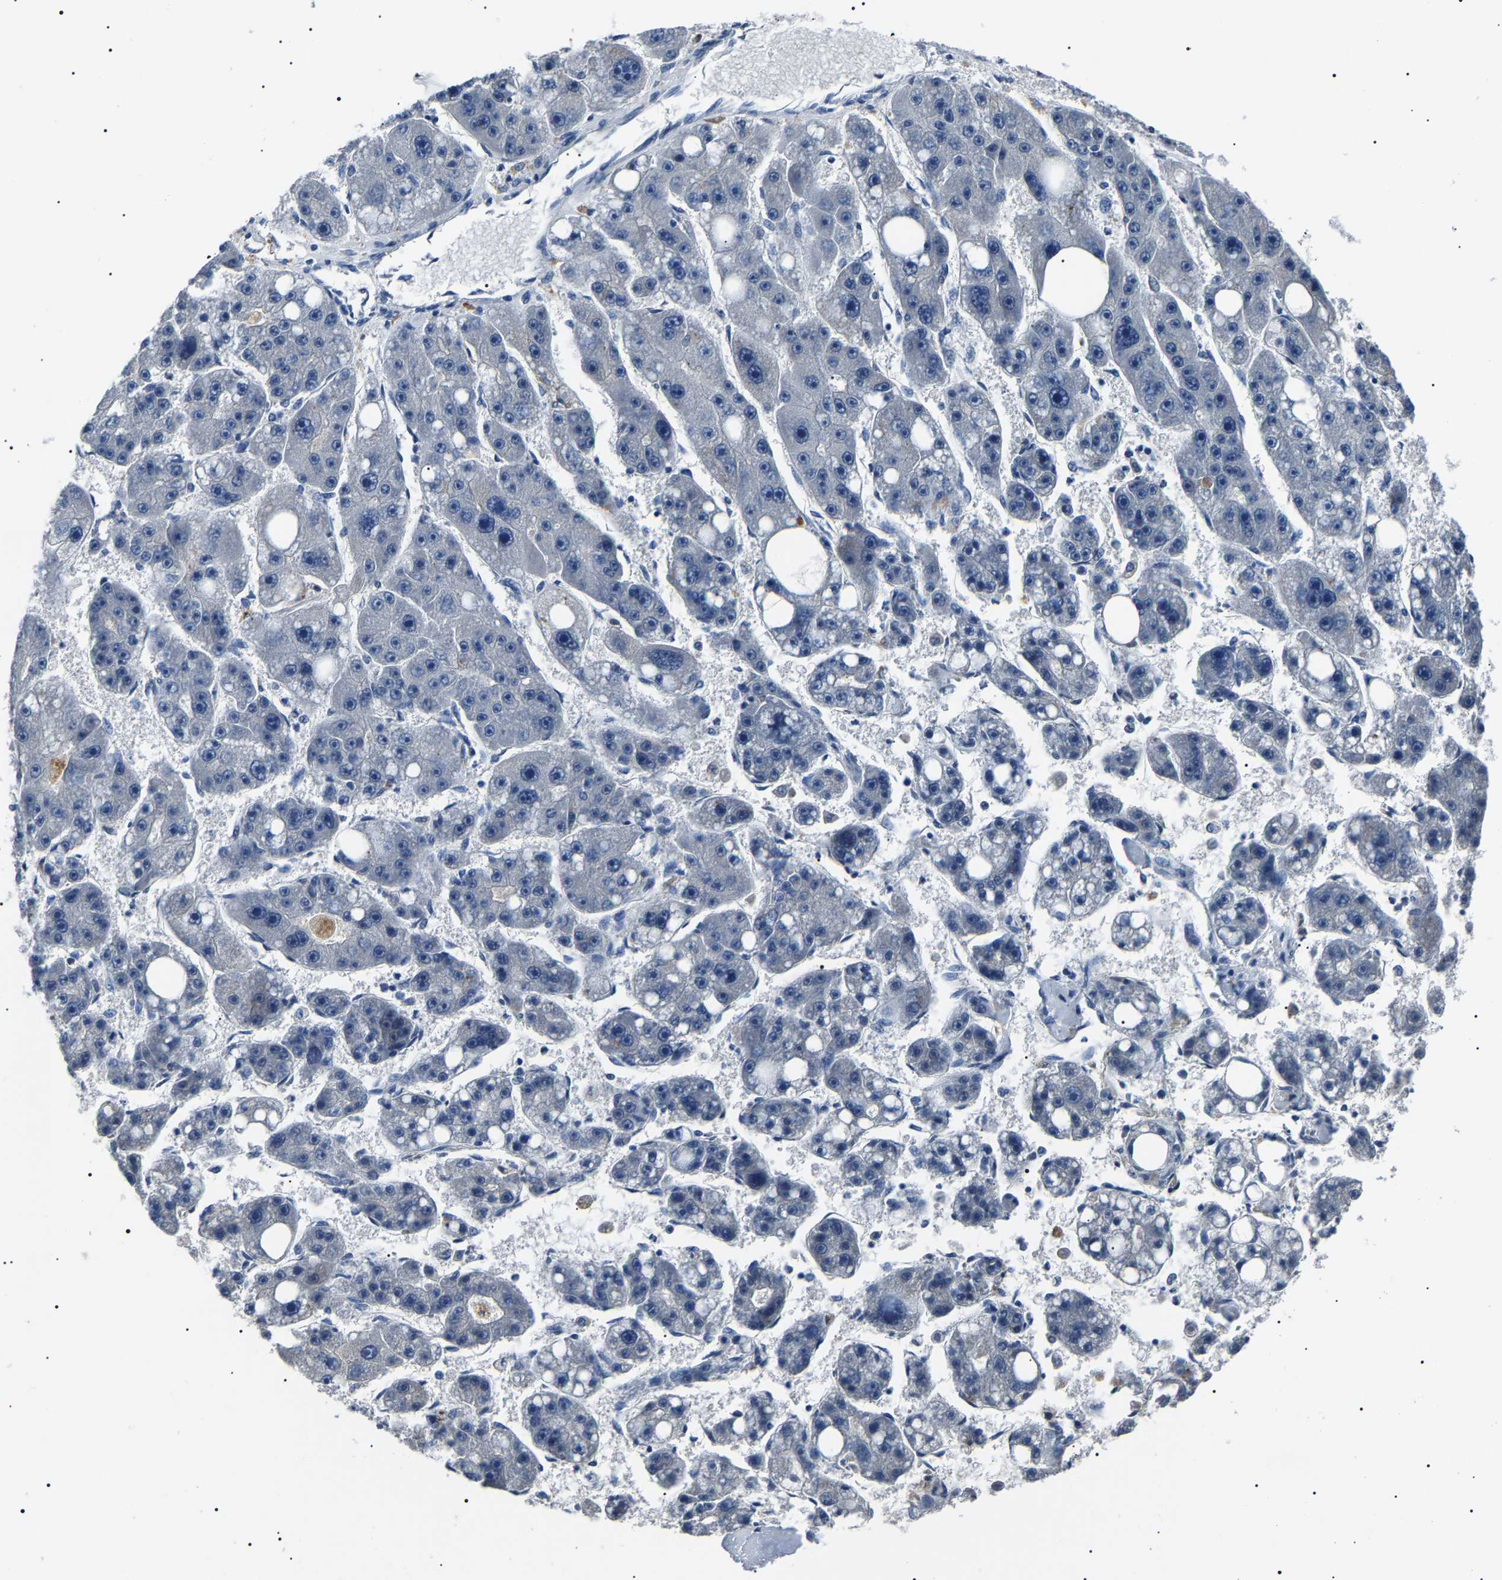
{"staining": {"intensity": "negative", "quantity": "none", "location": "none"}, "tissue": "liver cancer", "cell_type": "Tumor cells", "image_type": "cancer", "snomed": [{"axis": "morphology", "description": "Carcinoma, Hepatocellular, NOS"}, {"axis": "topography", "description": "Liver"}], "caption": "This is a photomicrograph of immunohistochemistry staining of liver cancer (hepatocellular carcinoma), which shows no staining in tumor cells.", "gene": "KLK15", "patient": {"sex": "female", "age": 61}}